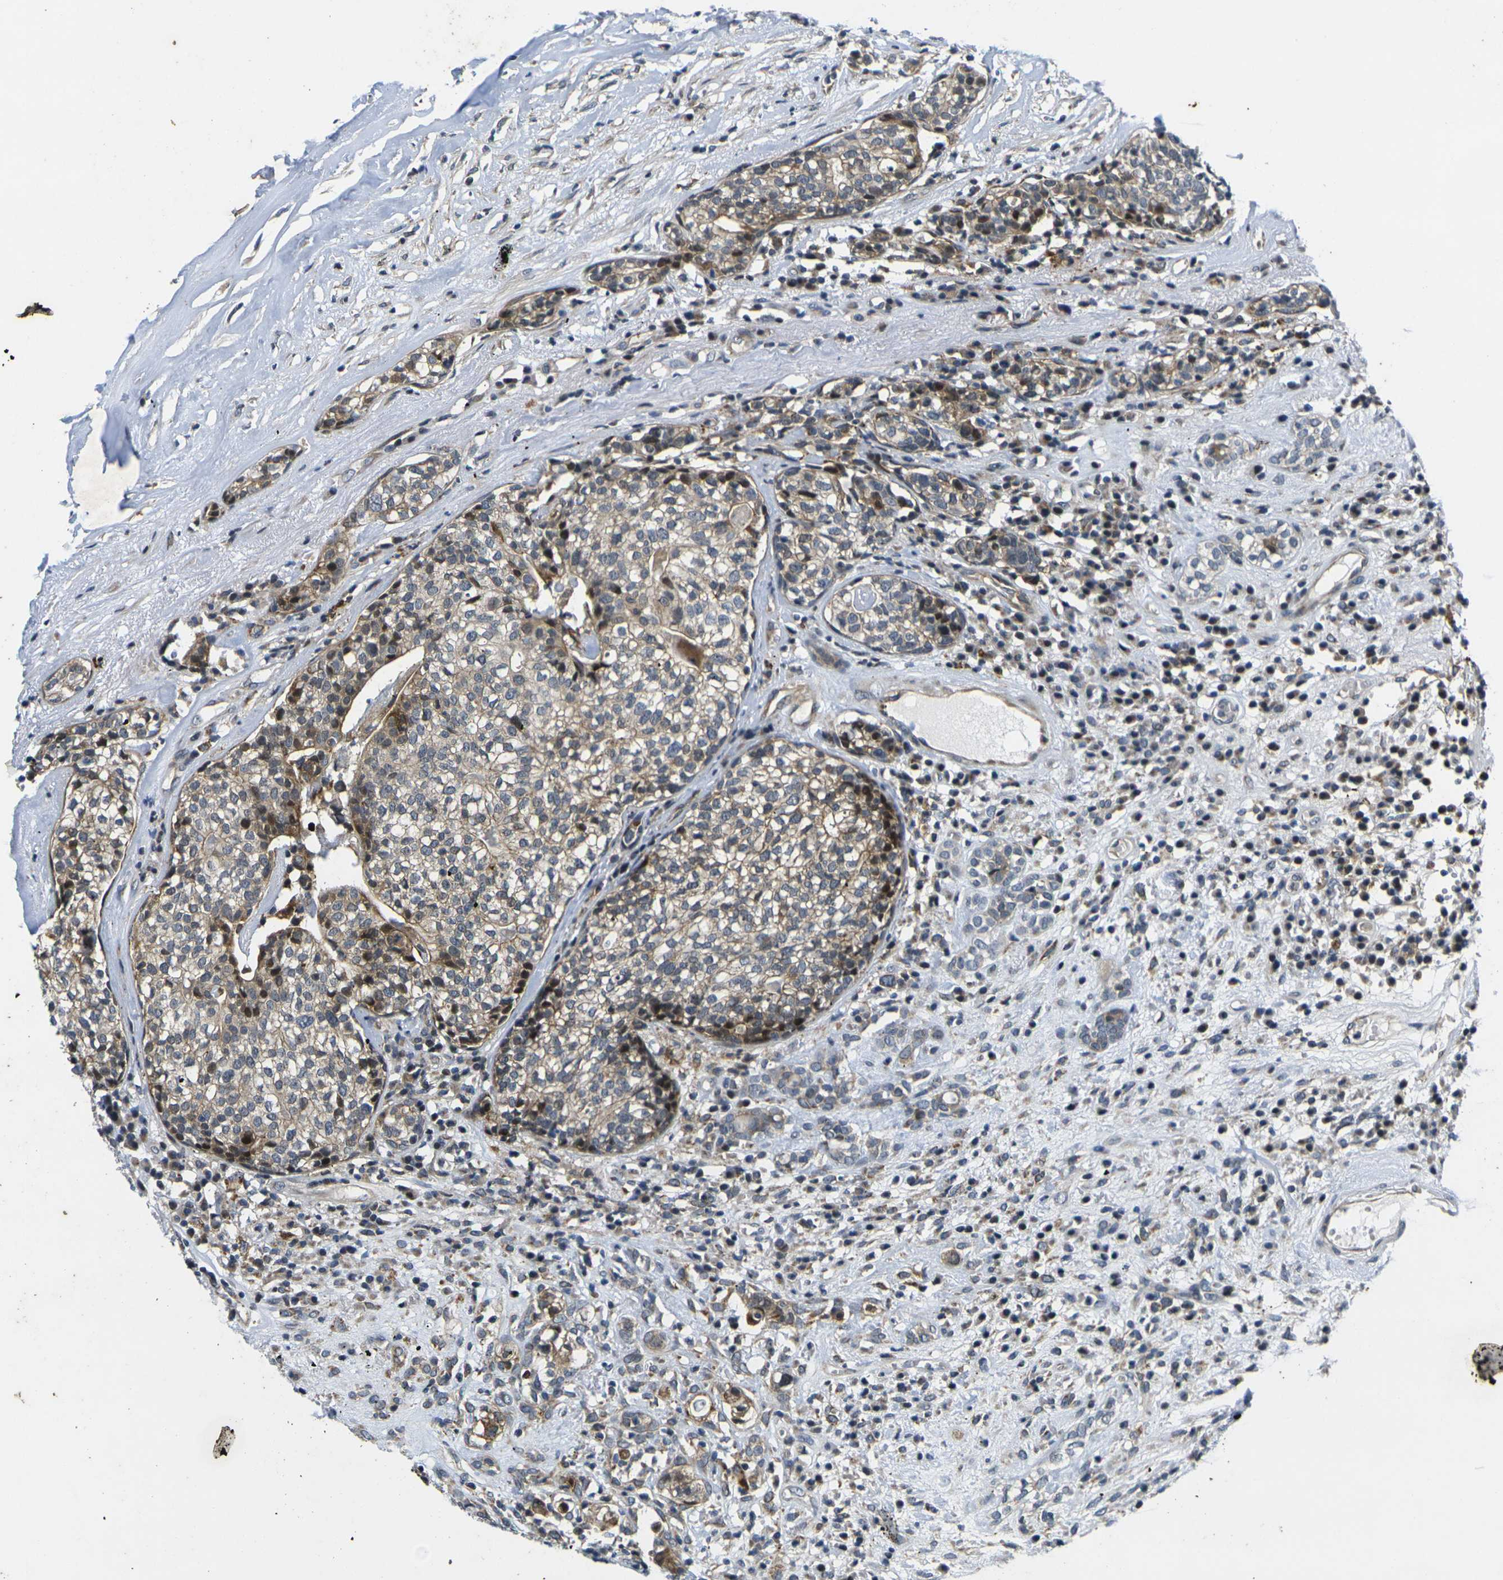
{"staining": {"intensity": "moderate", "quantity": "<25%", "location": "cytoplasmic/membranous,nuclear"}, "tissue": "head and neck cancer", "cell_type": "Tumor cells", "image_type": "cancer", "snomed": [{"axis": "morphology", "description": "Adenocarcinoma, NOS"}, {"axis": "topography", "description": "Salivary gland"}, {"axis": "topography", "description": "Head-Neck"}], "caption": "Human head and neck adenocarcinoma stained for a protein (brown) reveals moderate cytoplasmic/membranous and nuclear positive staining in approximately <25% of tumor cells.", "gene": "ROBO2", "patient": {"sex": "female", "age": 65}}